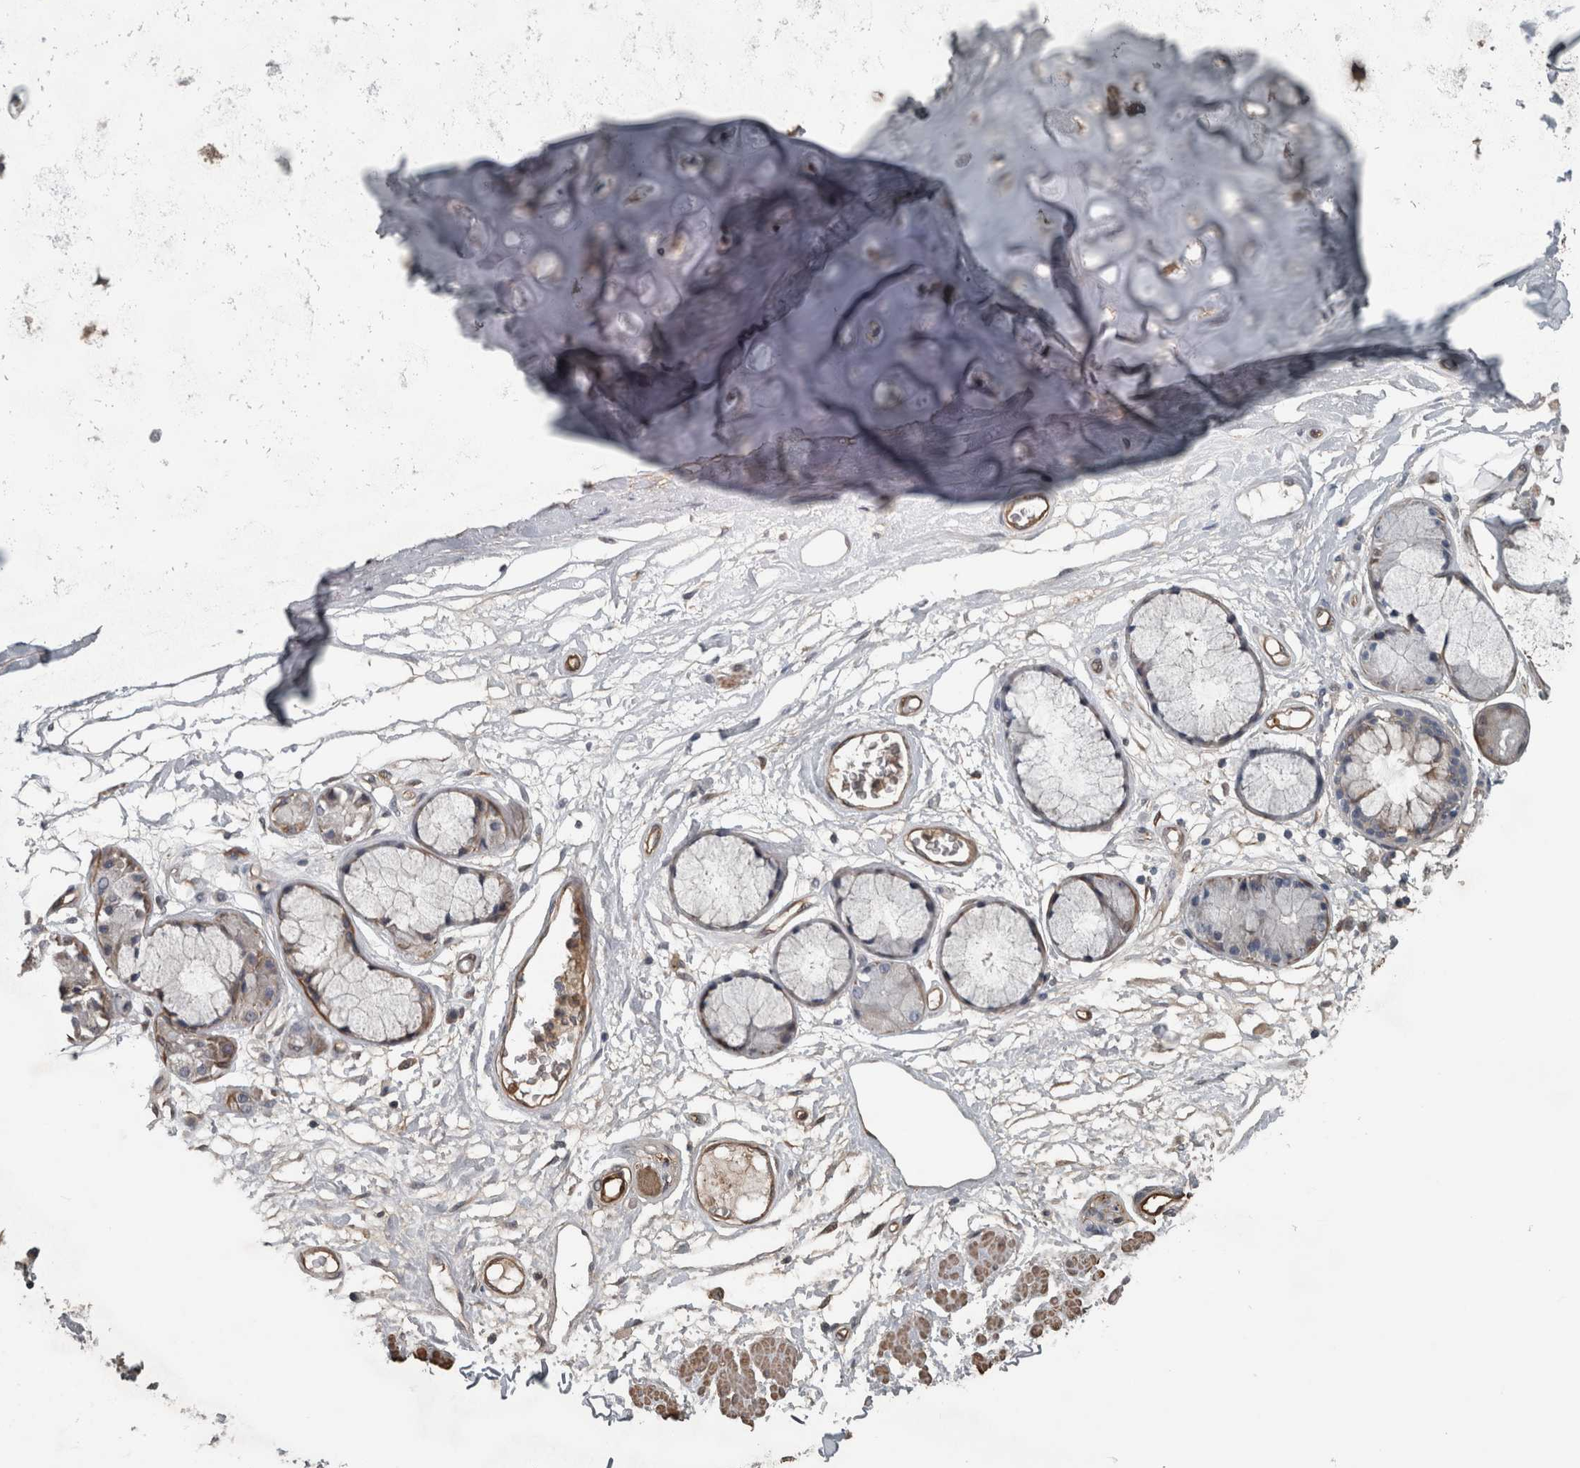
{"staining": {"intensity": "negative", "quantity": "none", "location": "none"}, "tissue": "adipose tissue", "cell_type": "Adipocytes", "image_type": "normal", "snomed": [{"axis": "morphology", "description": "Normal tissue, NOS"}, {"axis": "topography", "description": "Bronchus"}], "caption": "Immunohistochemical staining of normal human adipose tissue exhibits no significant positivity in adipocytes.", "gene": "EXOC8", "patient": {"sex": "male", "age": 66}}